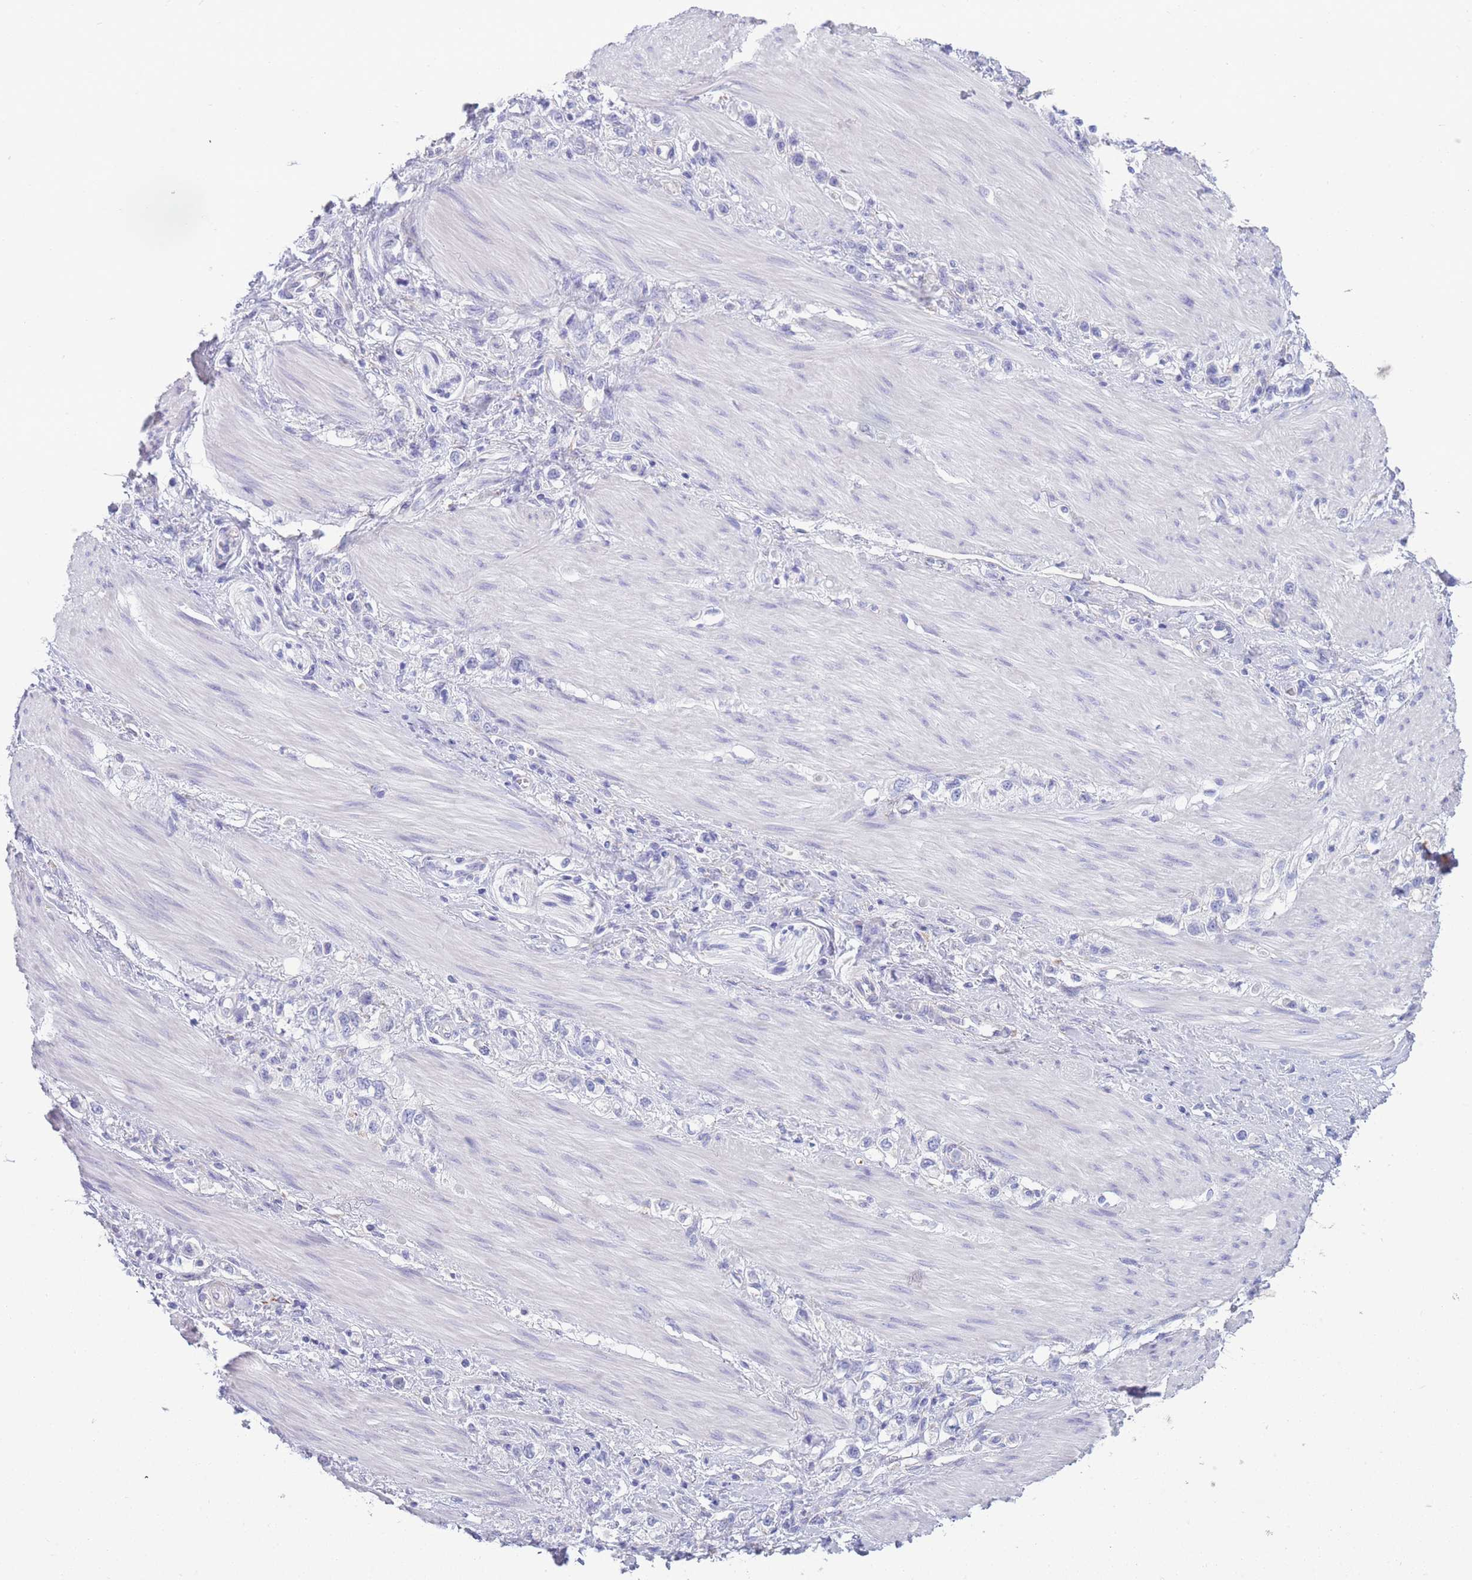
{"staining": {"intensity": "negative", "quantity": "none", "location": "none"}, "tissue": "stomach cancer", "cell_type": "Tumor cells", "image_type": "cancer", "snomed": [{"axis": "morphology", "description": "Adenocarcinoma, NOS"}, {"axis": "topography", "description": "Stomach"}], "caption": "Stomach adenocarcinoma was stained to show a protein in brown. There is no significant expression in tumor cells. (Stains: DAB (3,3'-diaminobenzidine) immunohistochemistry (IHC) with hematoxylin counter stain, Microscopy: brightfield microscopy at high magnification).", "gene": "XKR8", "patient": {"sex": "female", "age": 65}}